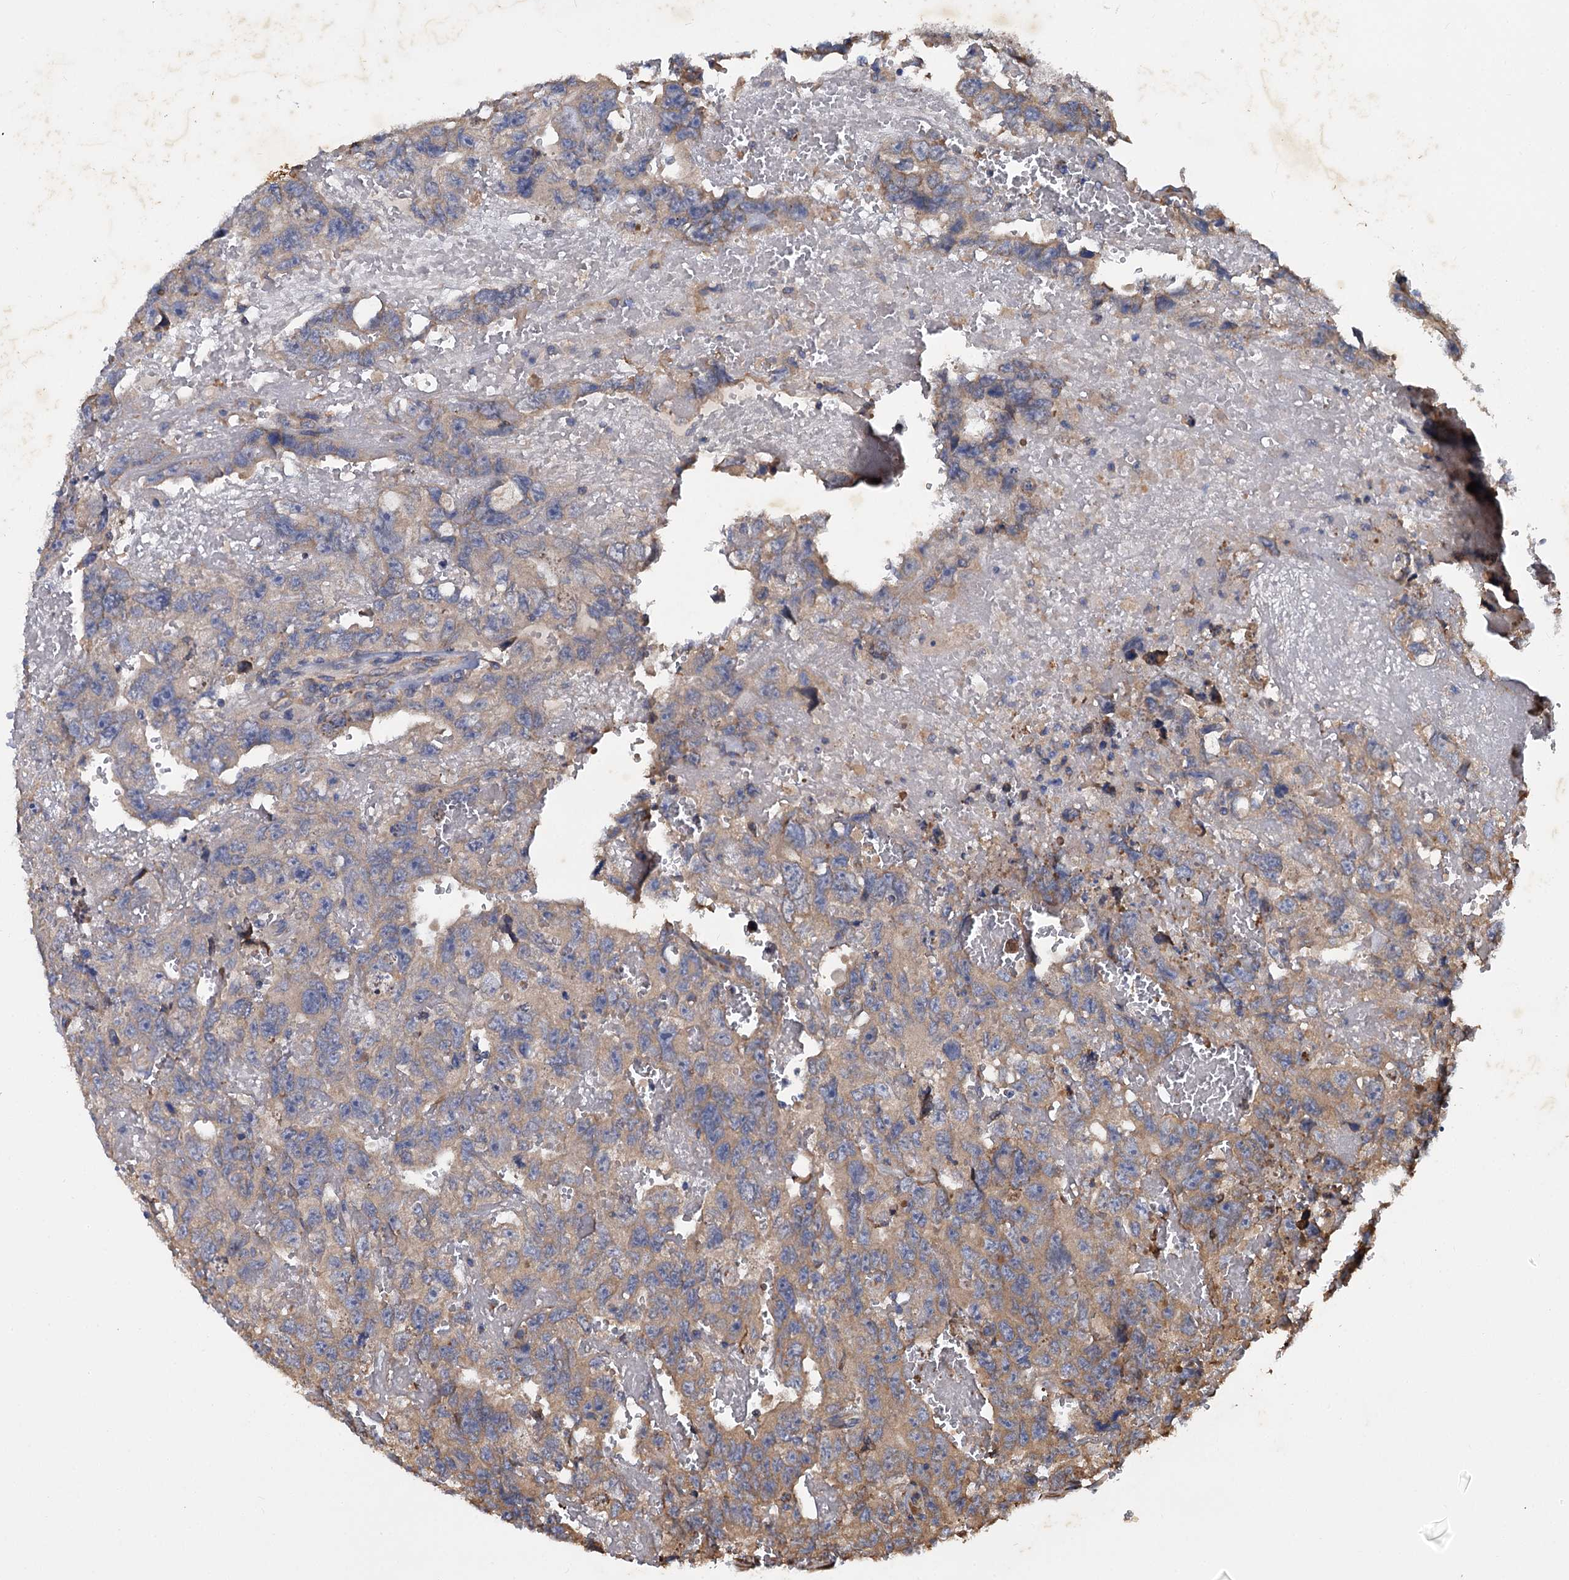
{"staining": {"intensity": "moderate", "quantity": "25%-75%", "location": "cytoplasmic/membranous"}, "tissue": "testis cancer", "cell_type": "Tumor cells", "image_type": "cancer", "snomed": [{"axis": "morphology", "description": "Carcinoma, Embryonal, NOS"}, {"axis": "topography", "description": "Testis"}], "caption": "This image displays IHC staining of human testis cancer, with medium moderate cytoplasmic/membranous staining in approximately 25%-75% of tumor cells.", "gene": "LINS1", "patient": {"sex": "male", "age": 45}}